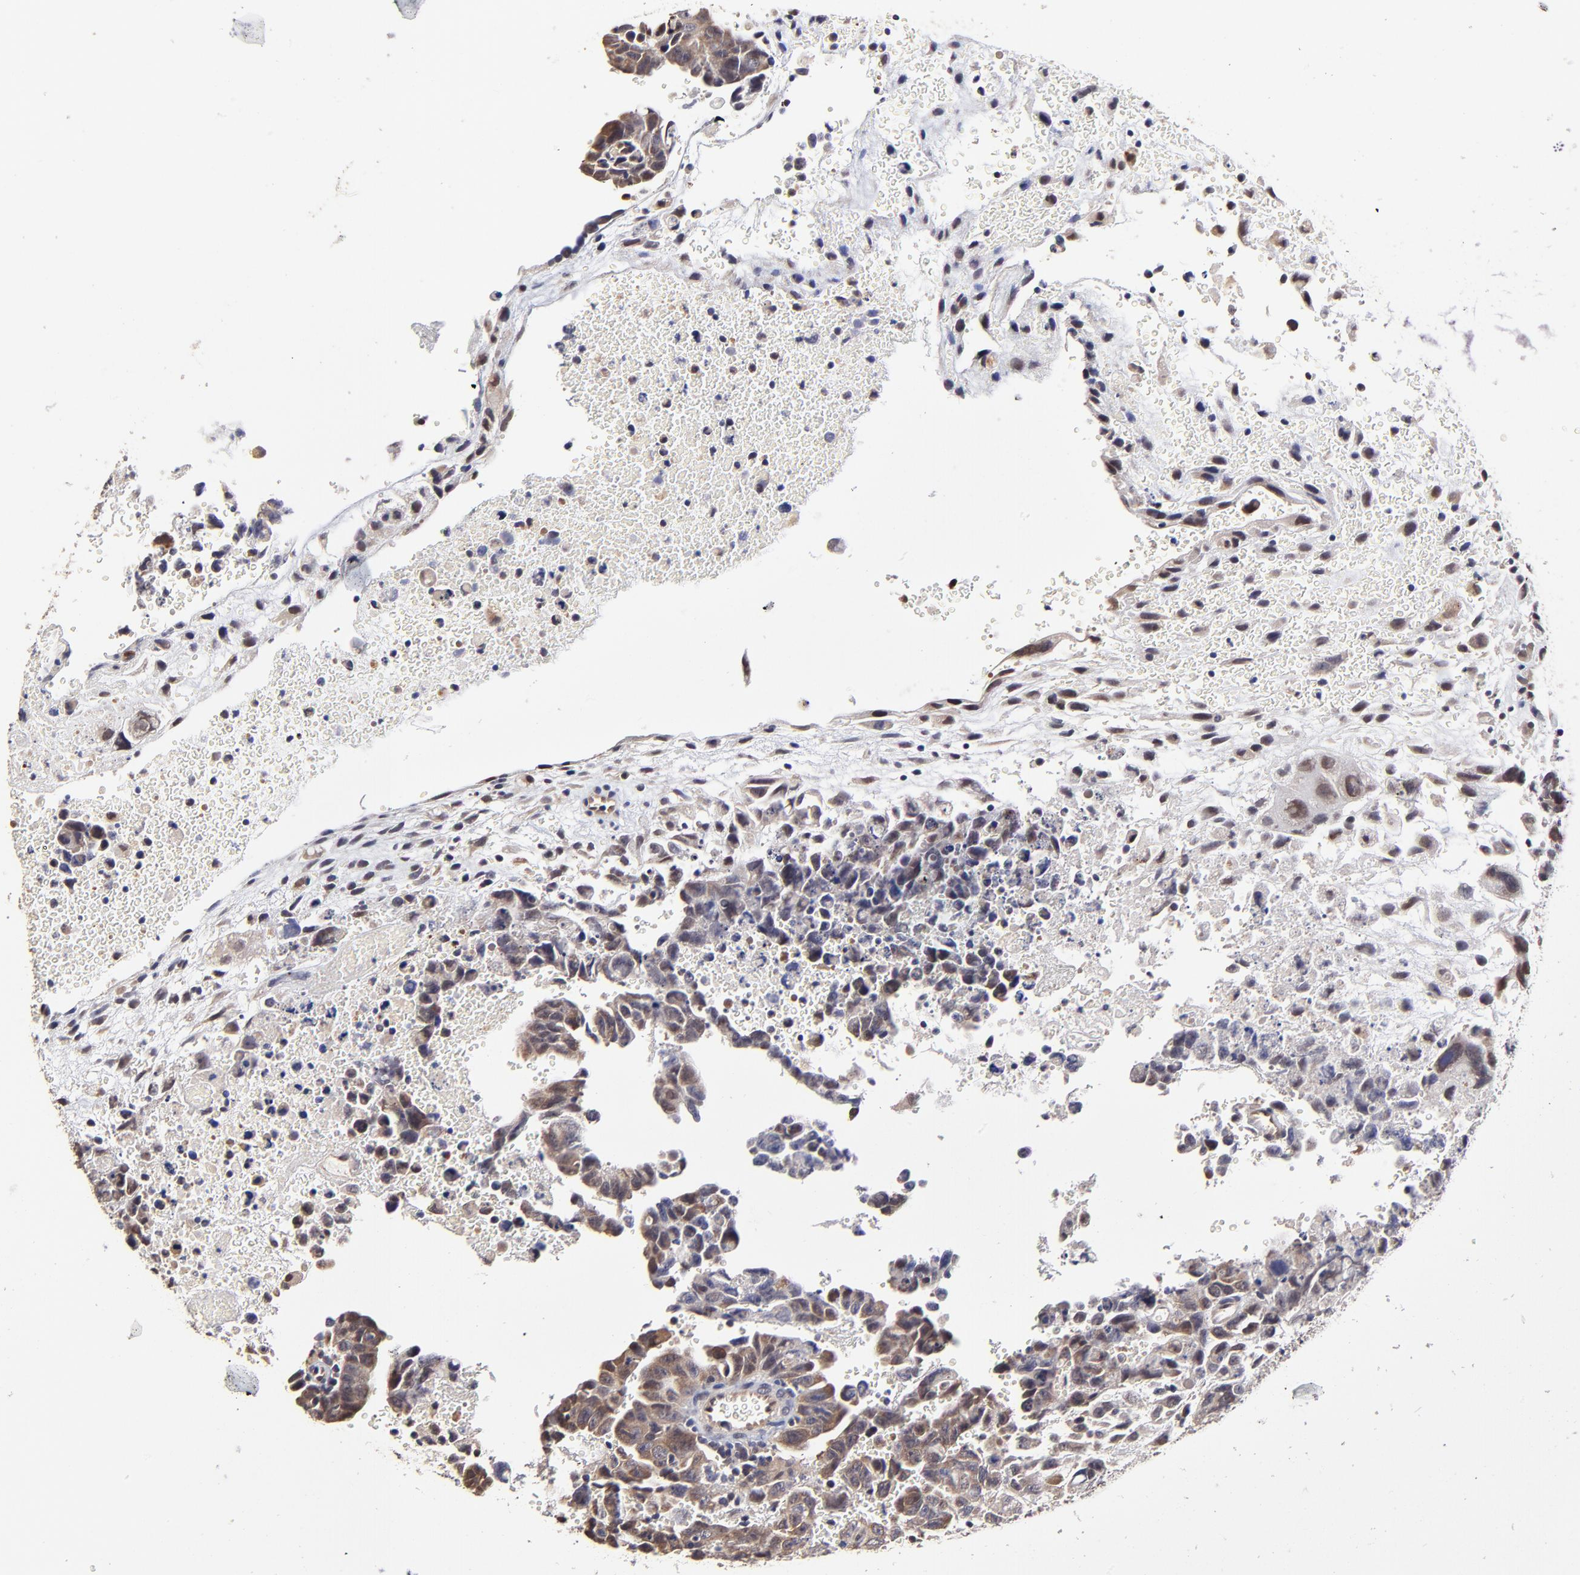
{"staining": {"intensity": "weak", "quantity": ">75%", "location": "cytoplasmic/membranous"}, "tissue": "testis cancer", "cell_type": "Tumor cells", "image_type": "cancer", "snomed": [{"axis": "morphology", "description": "Carcinoma, Embryonal, NOS"}, {"axis": "topography", "description": "Testis"}], "caption": "Immunohistochemical staining of testis cancer (embryonal carcinoma) exhibits weak cytoplasmic/membranous protein expression in approximately >75% of tumor cells. The protein of interest is stained brown, and the nuclei are stained in blue (DAB (3,3'-diaminobenzidine) IHC with brightfield microscopy, high magnification).", "gene": "ZNF10", "patient": {"sex": "male", "age": 28}}